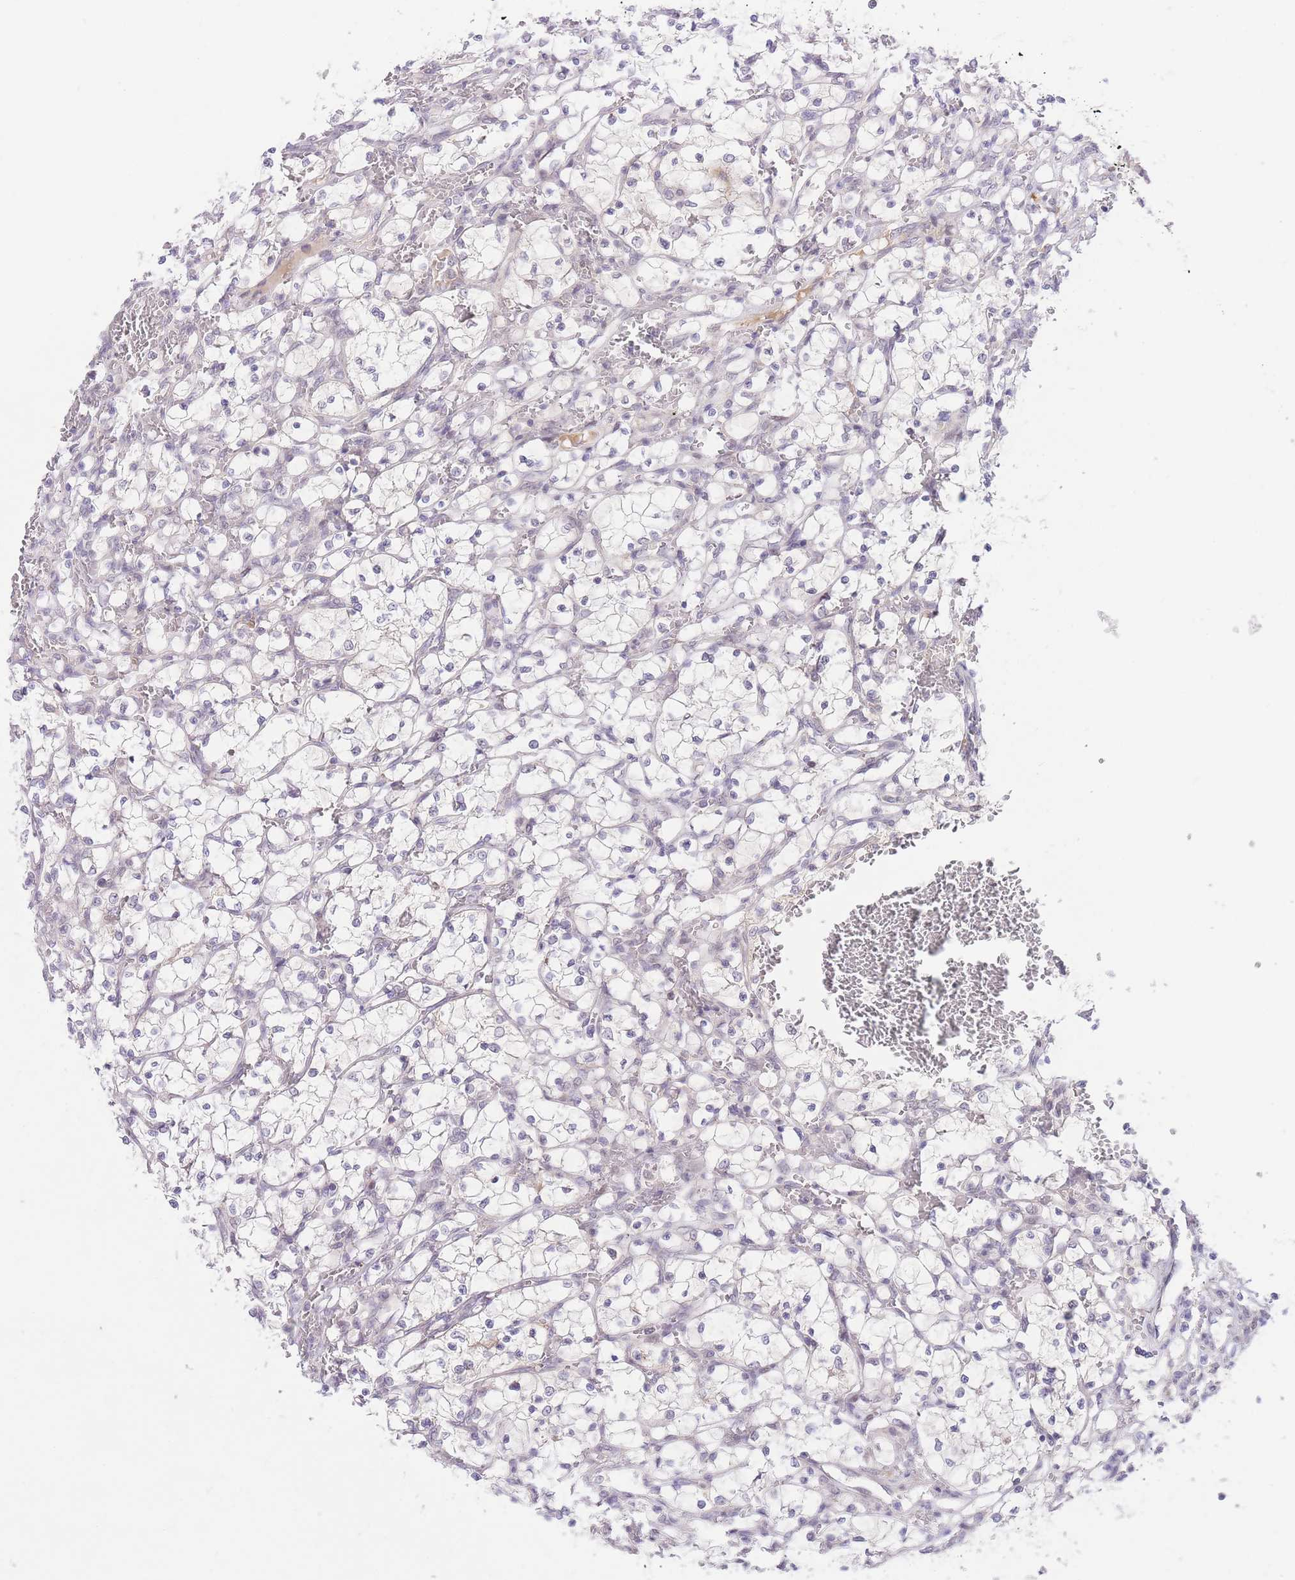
{"staining": {"intensity": "negative", "quantity": "none", "location": "none"}, "tissue": "renal cancer", "cell_type": "Tumor cells", "image_type": "cancer", "snomed": [{"axis": "morphology", "description": "Adenocarcinoma, NOS"}, {"axis": "topography", "description": "Kidney"}], "caption": "Tumor cells show no significant protein expression in adenocarcinoma (renal).", "gene": "SLC25A33", "patient": {"sex": "female", "age": 69}}